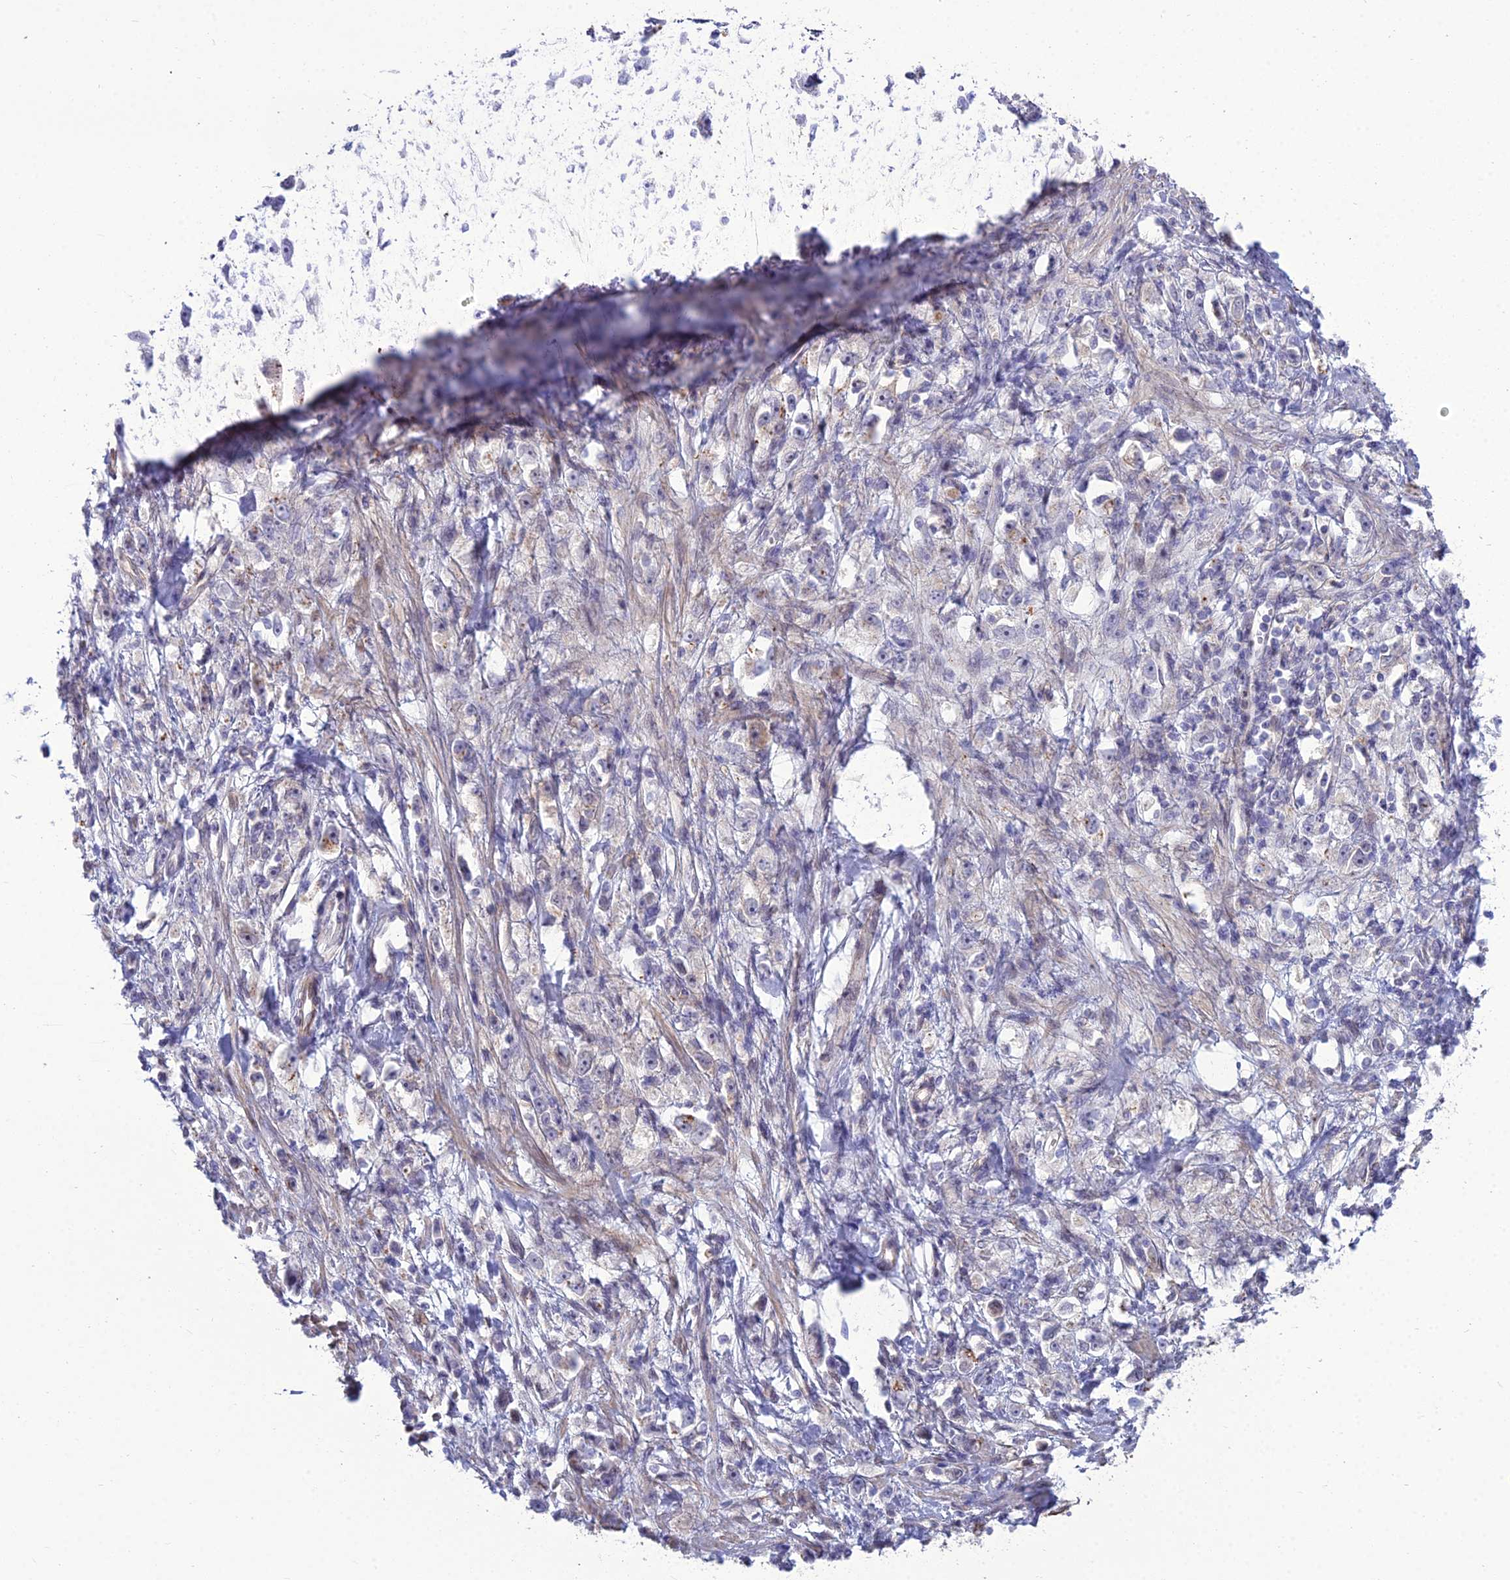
{"staining": {"intensity": "negative", "quantity": "none", "location": "none"}, "tissue": "stomach cancer", "cell_type": "Tumor cells", "image_type": "cancer", "snomed": [{"axis": "morphology", "description": "Adenocarcinoma, NOS"}, {"axis": "topography", "description": "Stomach"}], "caption": "Immunohistochemistry of human stomach cancer displays no positivity in tumor cells.", "gene": "TSPYL2", "patient": {"sex": "female", "age": 59}}